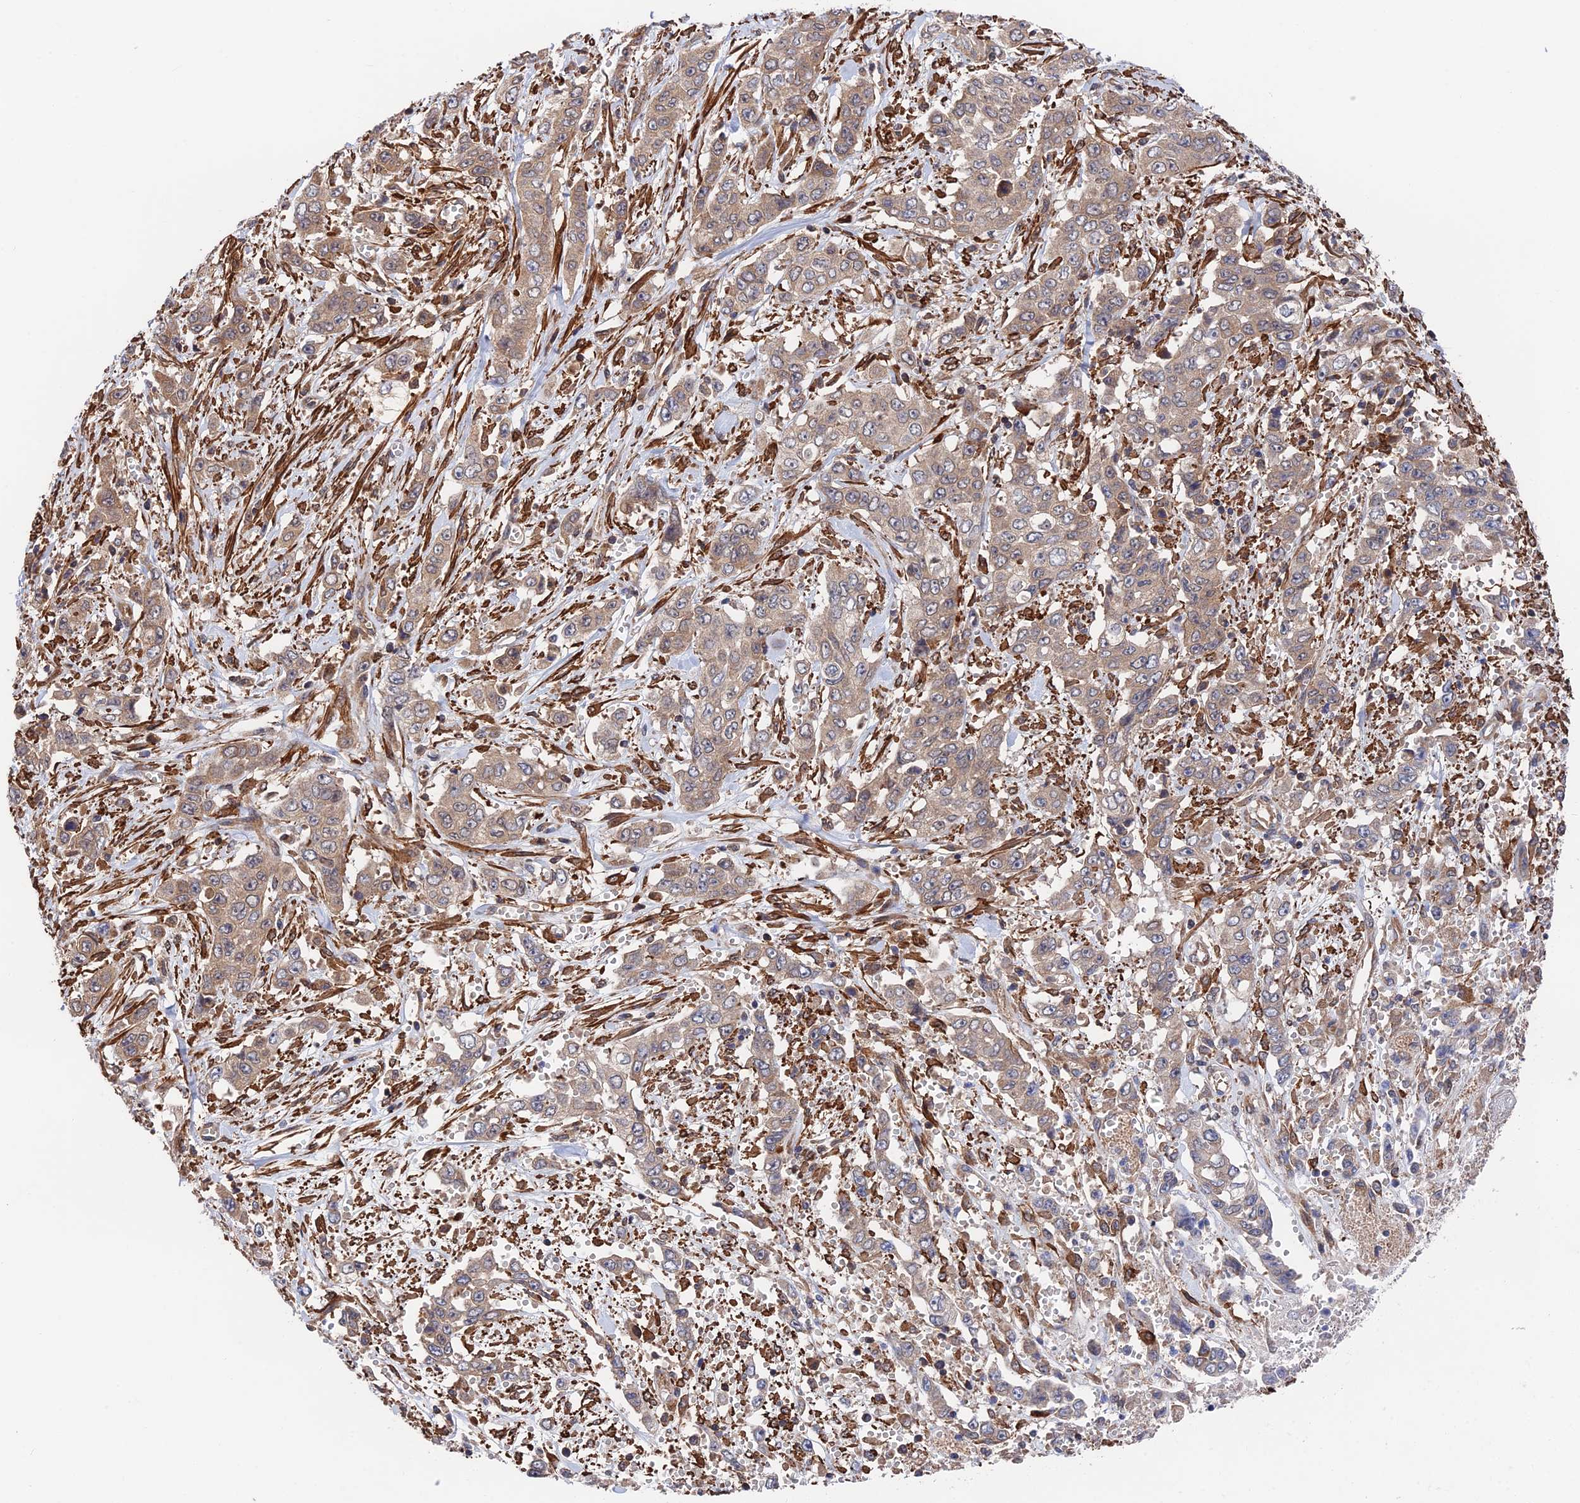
{"staining": {"intensity": "moderate", "quantity": ">75%", "location": "cytoplasmic/membranous"}, "tissue": "stomach cancer", "cell_type": "Tumor cells", "image_type": "cancer", "snomed": [{"axis": "morphology", "description": "Normal tissue, NOS"}, {"axis": "morphology", "description": "Adenocarcinoma, NOS"}, {"axis": "topography", "description": "Stomach"}], "caption": "Protein analysis of stomach cancer tissue displays moderate cytoplasmic/membranous expression in approximately >75% of tumor cells.", "gene": "ZNF320", "patient": {"sex": "female", "age": 64}}